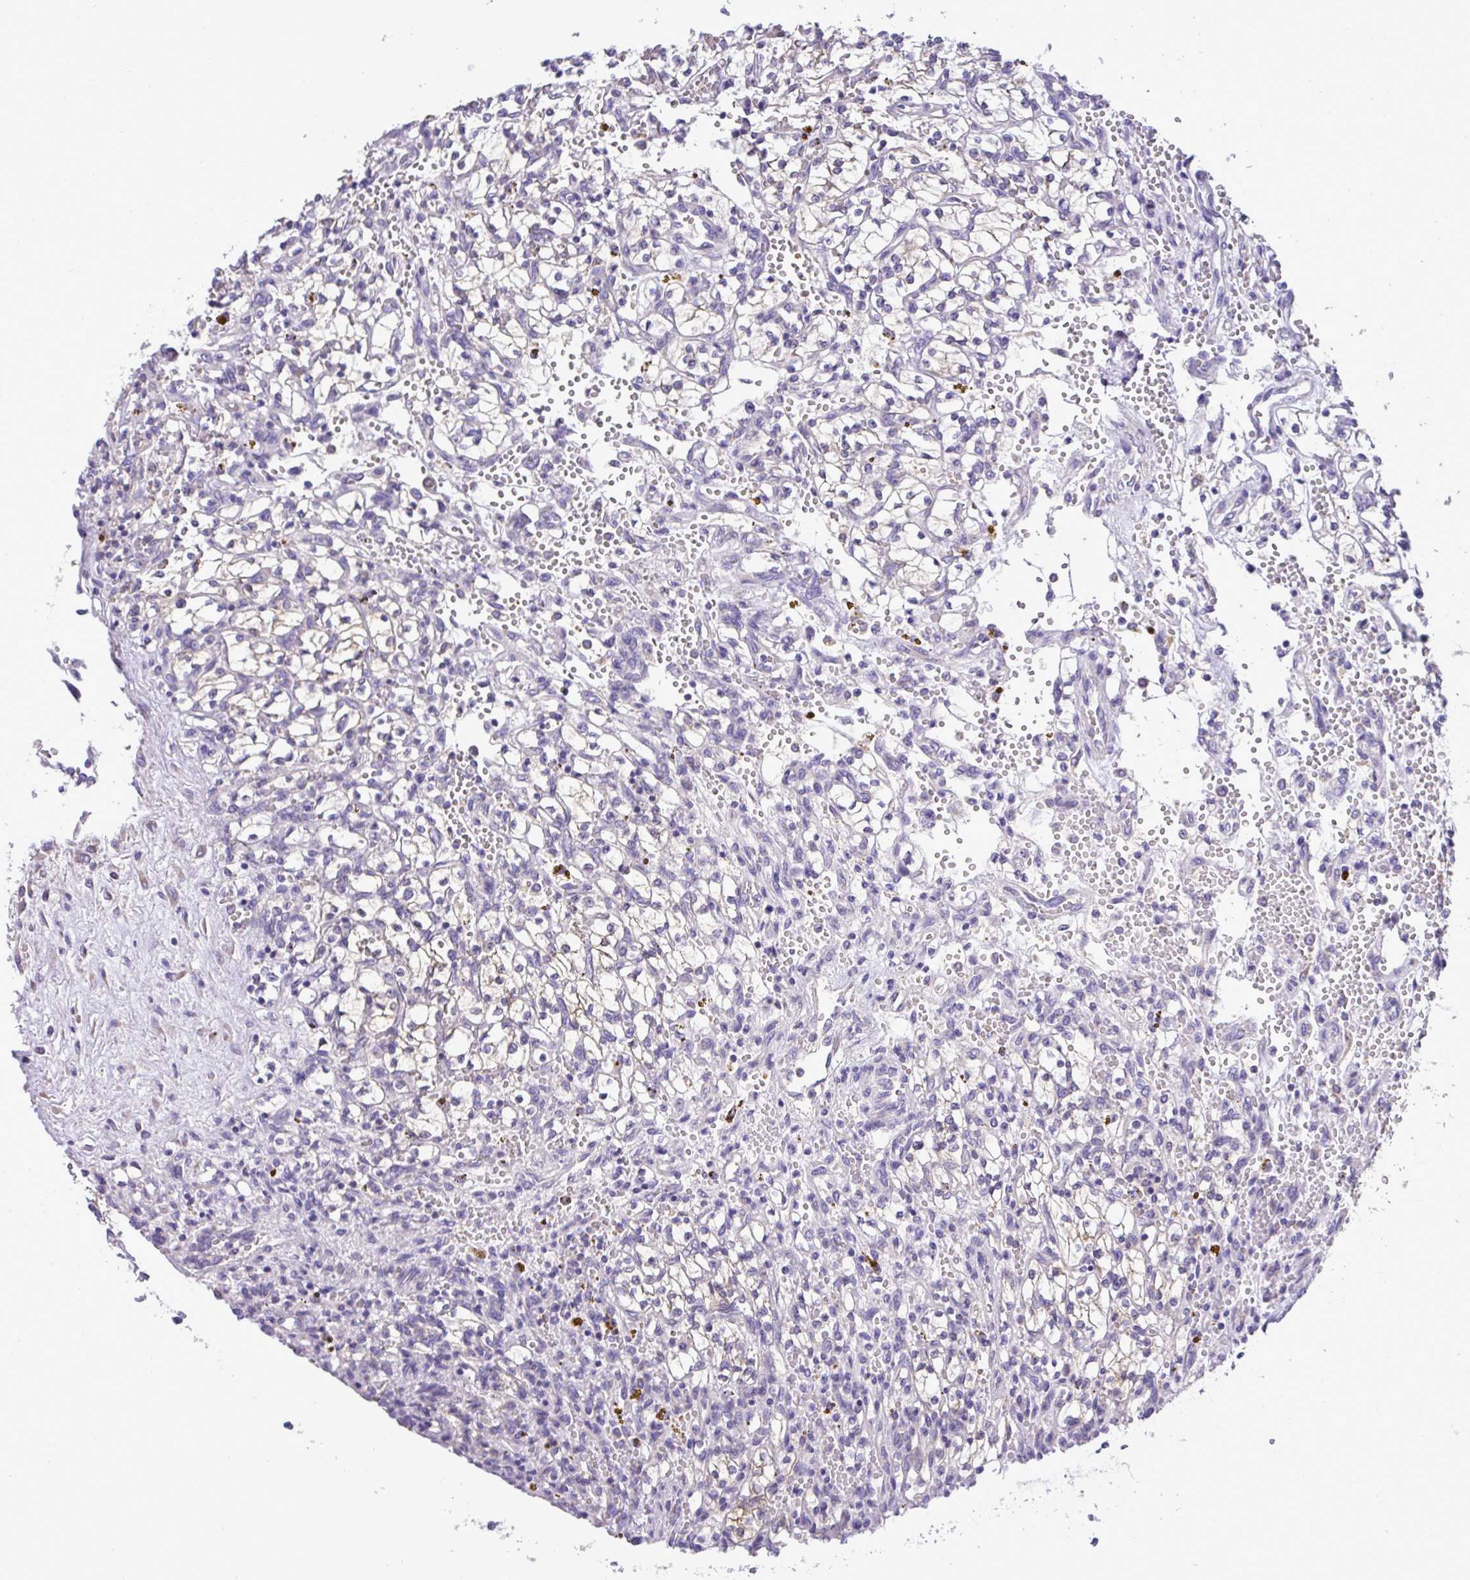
{"staining": {"intensity": "negative", "quantity": "none", "location": "none"}, "tissue": "renal cancer", "cell_type": "Tumor cells", "image_type": "cancer", "snomed": [{"axis": "morphology", "description": "Adenocarcinoma, NOS"}, {"axis": "topography", "description": "Kidney"}], "caption": "Renal adenocarcinoma stained for a protein using IHC demonstrates no staining tumor cells.", "gene": "ST8SIA2", "patient": {"sex": "female", "age": 64}}